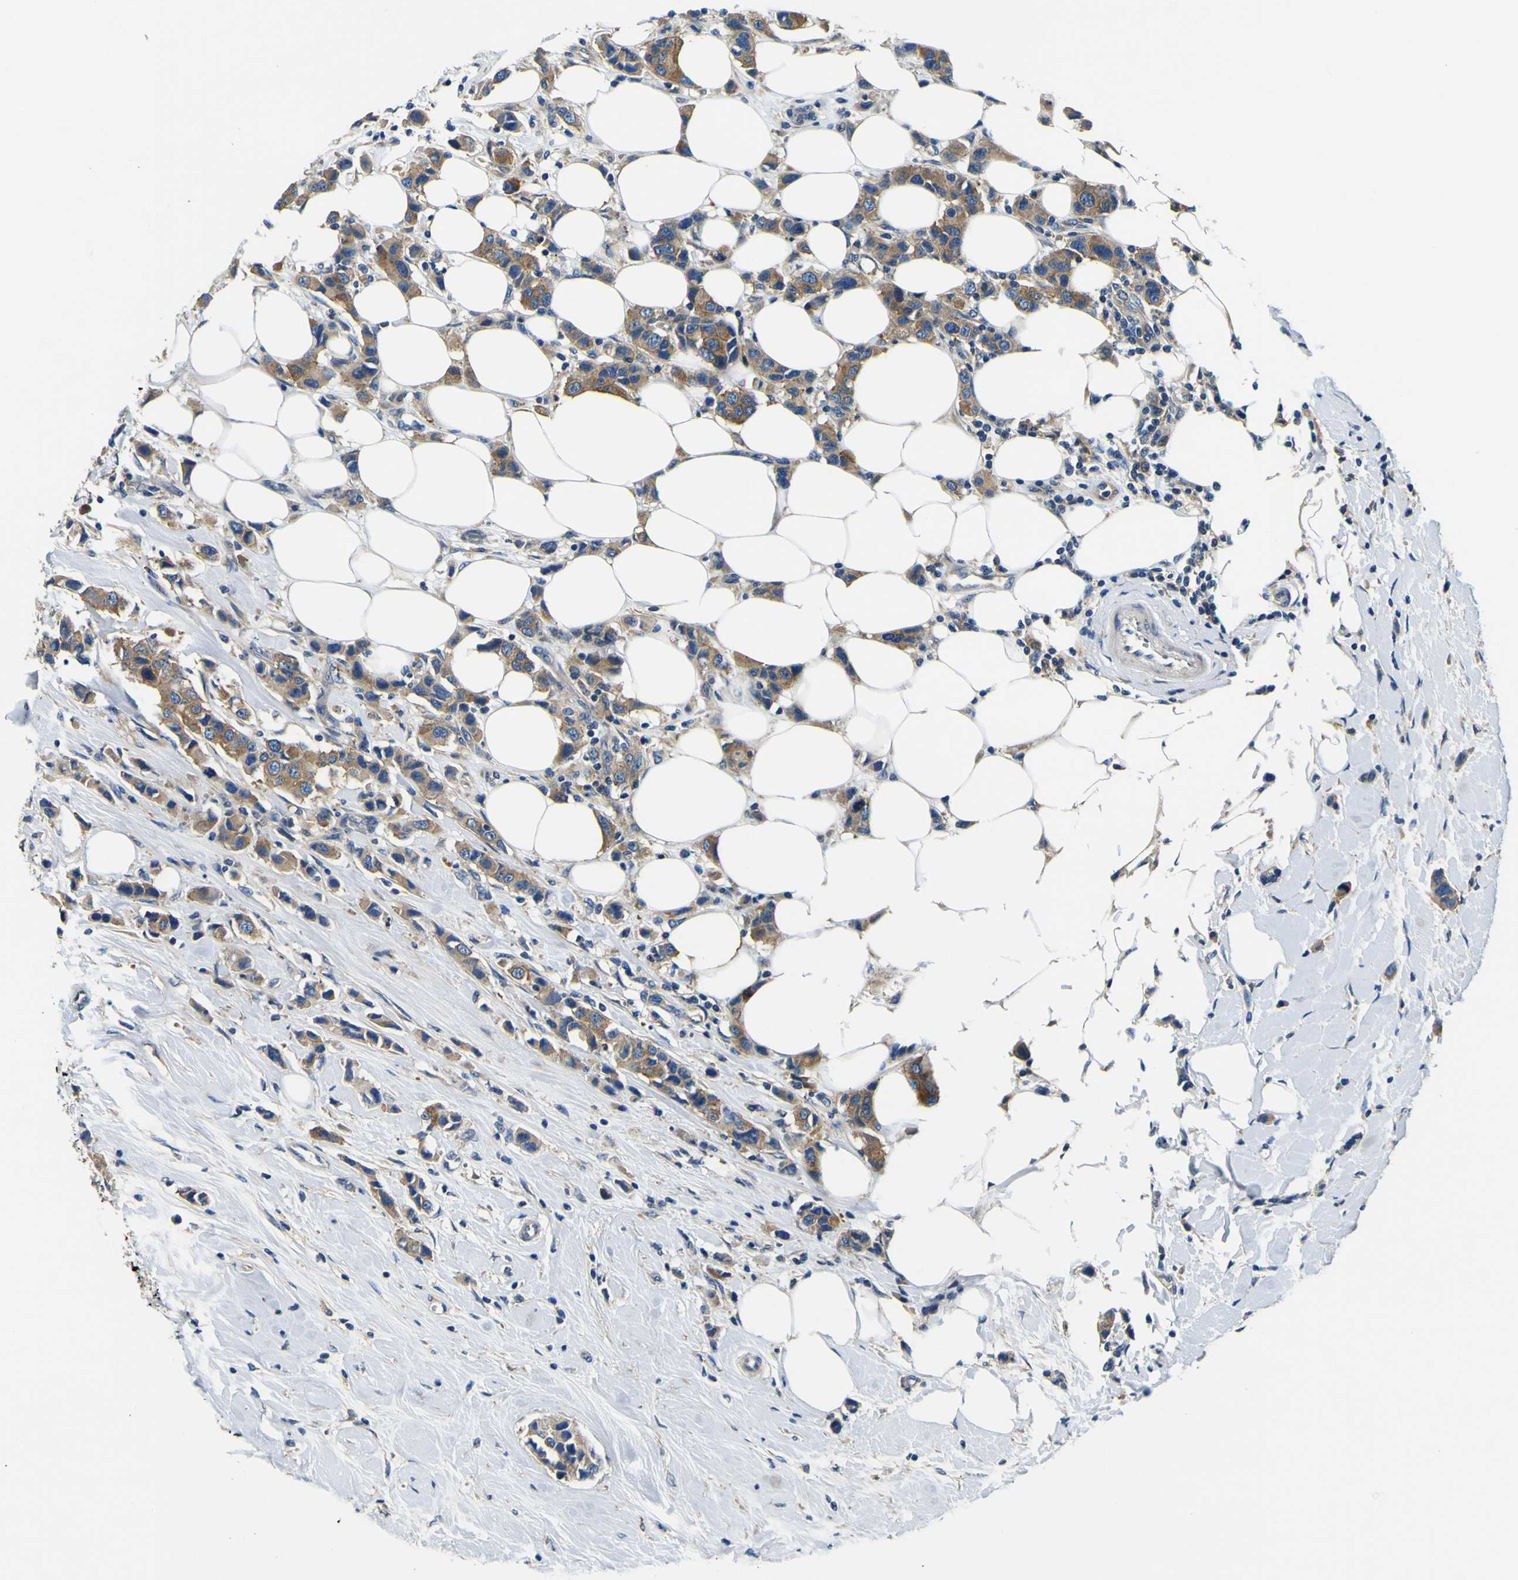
{"staining": {"intensity": "moderate", "quantity": ">75%", "location": "cytoplasmic/membranous"}, "tissue": "breast cancer", "cell_type": "Tumor cells", "image_type": "cancer", "snomed": [{"axis": "morphology", "description": "Normal tissue, NOS"}, {"axis": "morphology", "description": "Duct carcinoma"}, {"axis": "topography", "description": "Breast"}], "caption": "Immunohistochemical staining of breast intraductal carcinoma demonstrates medium levels of moderate cytoplasmic/membranous protein positivity in approximately >75% of tumor cells.", "gene": "CLSTN1", "patient": {"sex": "female", "age": 50}}